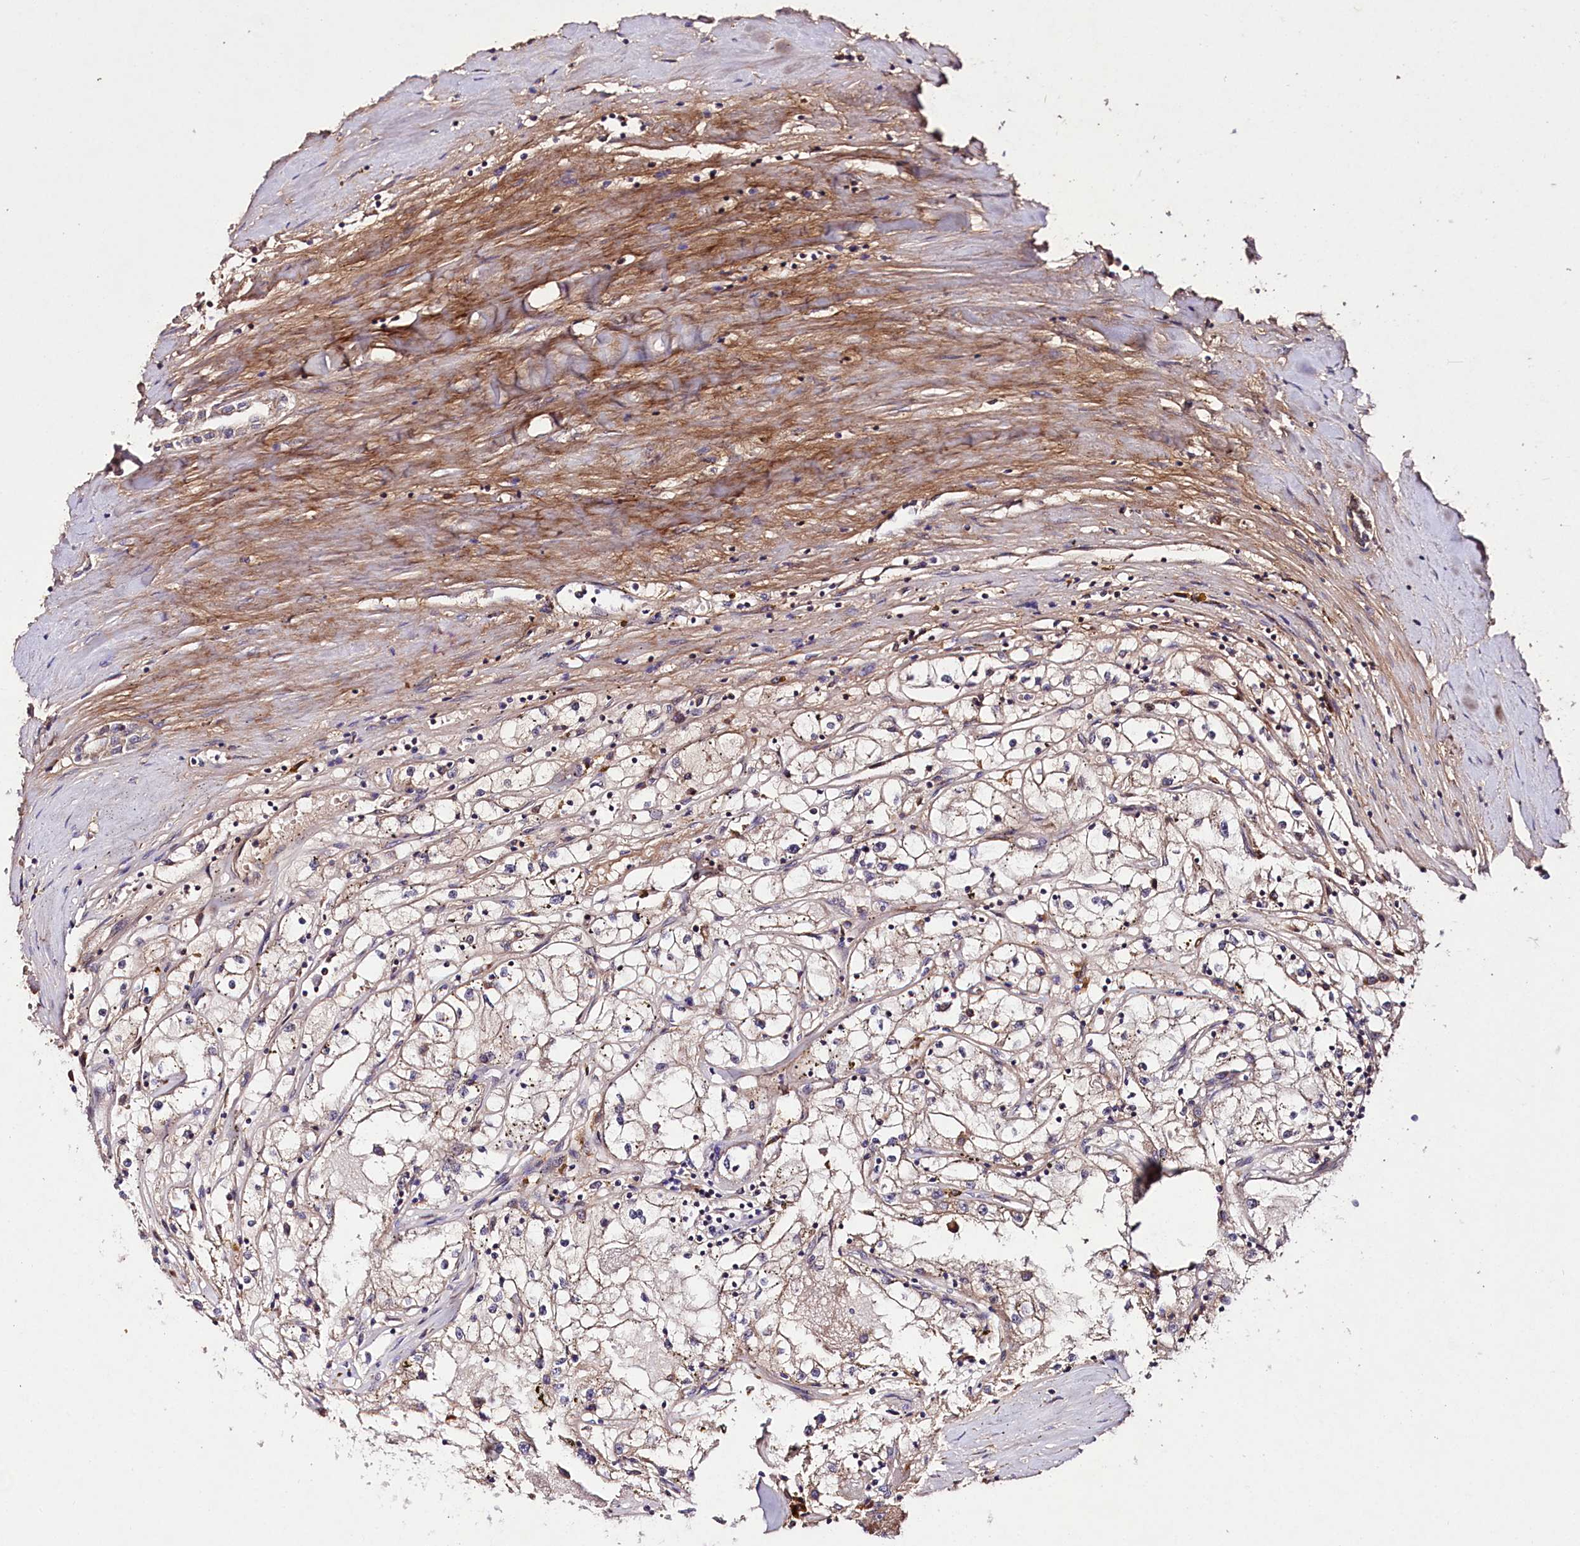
{"staining": {"intensity": "weak", "quantity": "<25%", "location": "cytoplasmic/membranous"}, "tissue": "renal cancer", "cell_type": "Tumor cells", "image_type": "cancer", "snomed": [{"axis": "morphology", "description": "Adenocarcinoma, NOS"}, {"axis": "topography", "description": "Kidney"}], "caption": "Immunohistochemistry (IHC) of human adenocarcinoma (renal) reveals no staining in tumor cells. The staining was performed using DAB (3,3'-diaminobenzidine) to visualize the protein expression in brown, while the nuclei were stained in blue with hematoxylin (Magnification: 20x).", "gene": "TNPO3", "patient": {"sex": "male", "age": 56}}